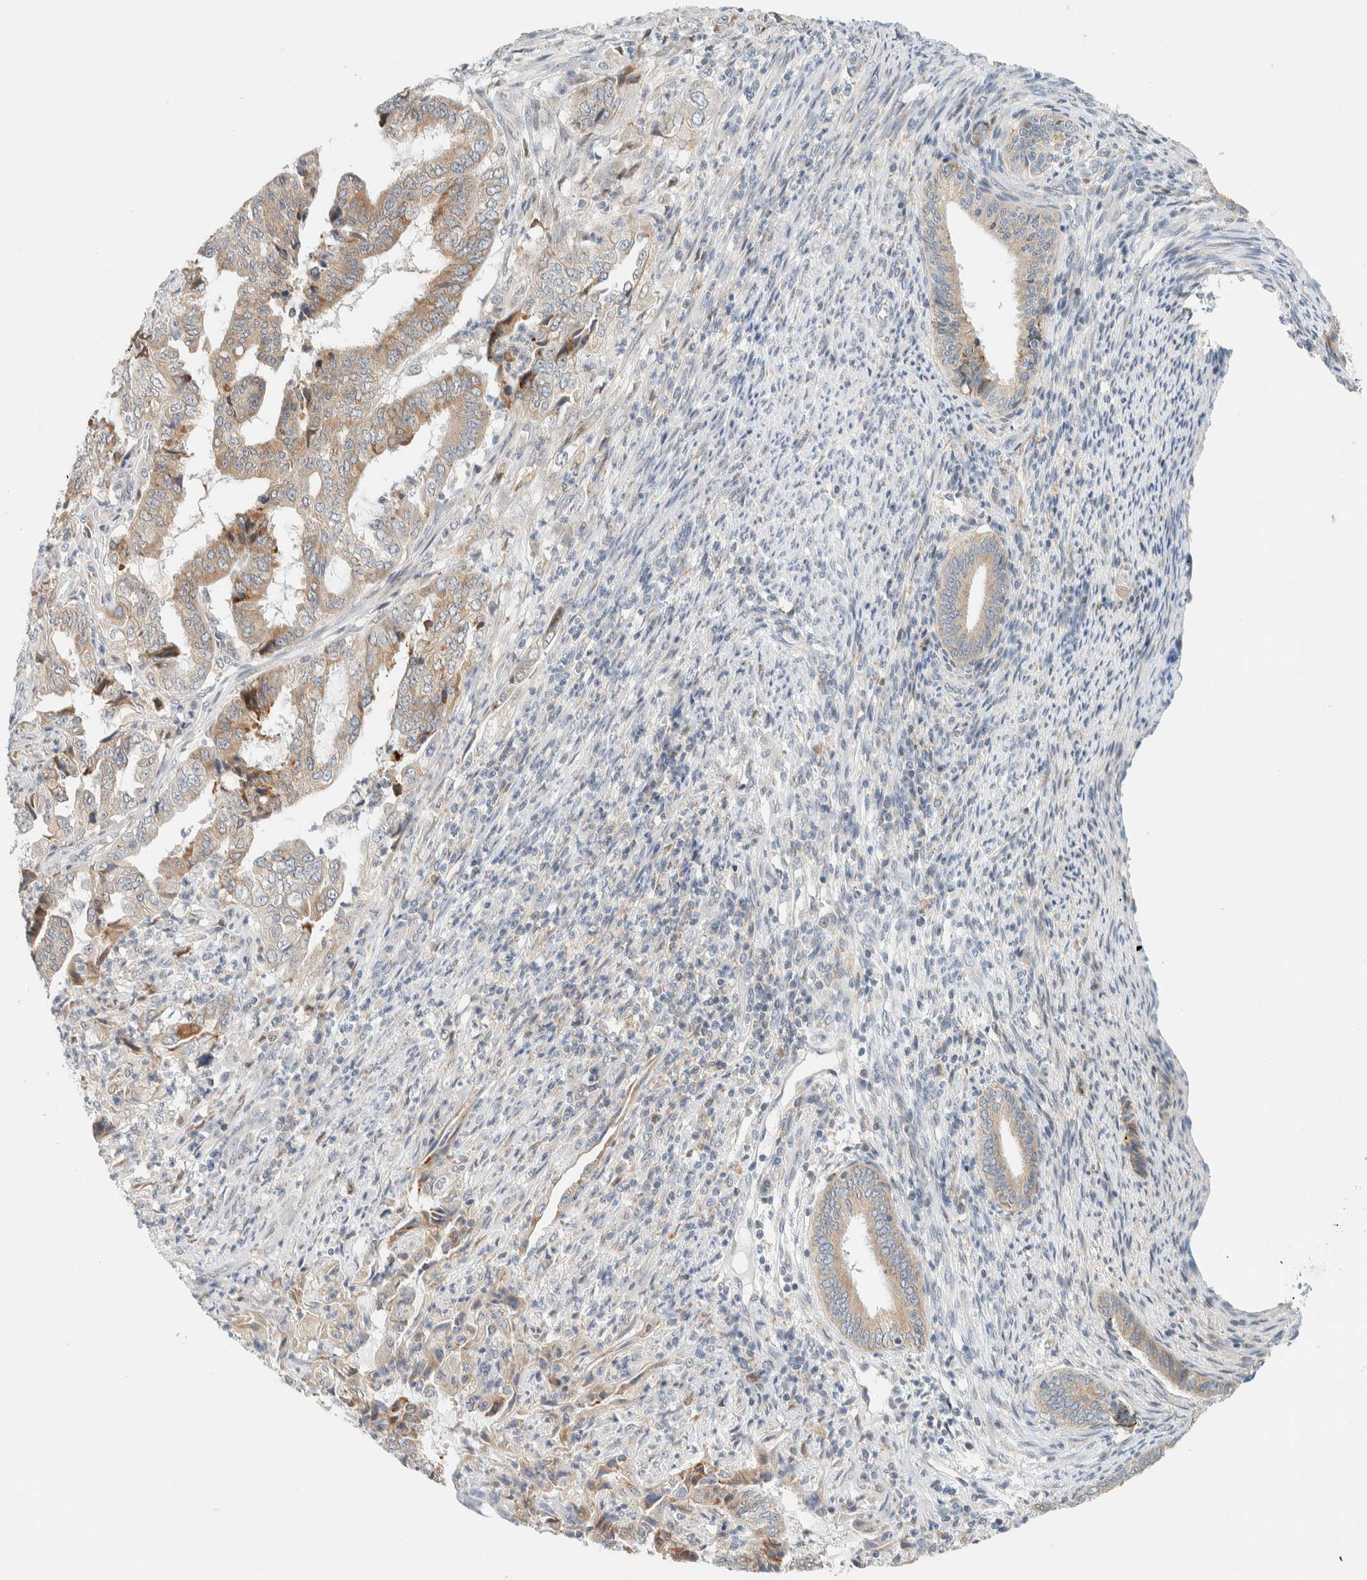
{"staining": {"intensity": "moderate", "quantity": ">75%", "location": "cytoplasmic/membranous"}, "tissue": "endometrial cancer", "cell_type": "Tumor cells", "image_type": "cancer", "snomed": [{"axis": "morphology", "description": "Adenocarcinoma, NOS"}, {"axis": "topography", "description": "Endometrium"}], "caption": "The photomicrograph shows staining of endometrial cancer, revealing moderate cytoplasmic/membranous protein positivity (brown color) within tumor cells.", "gene": "SUMF2", "patient": {"sex": "female", "age": 51}}